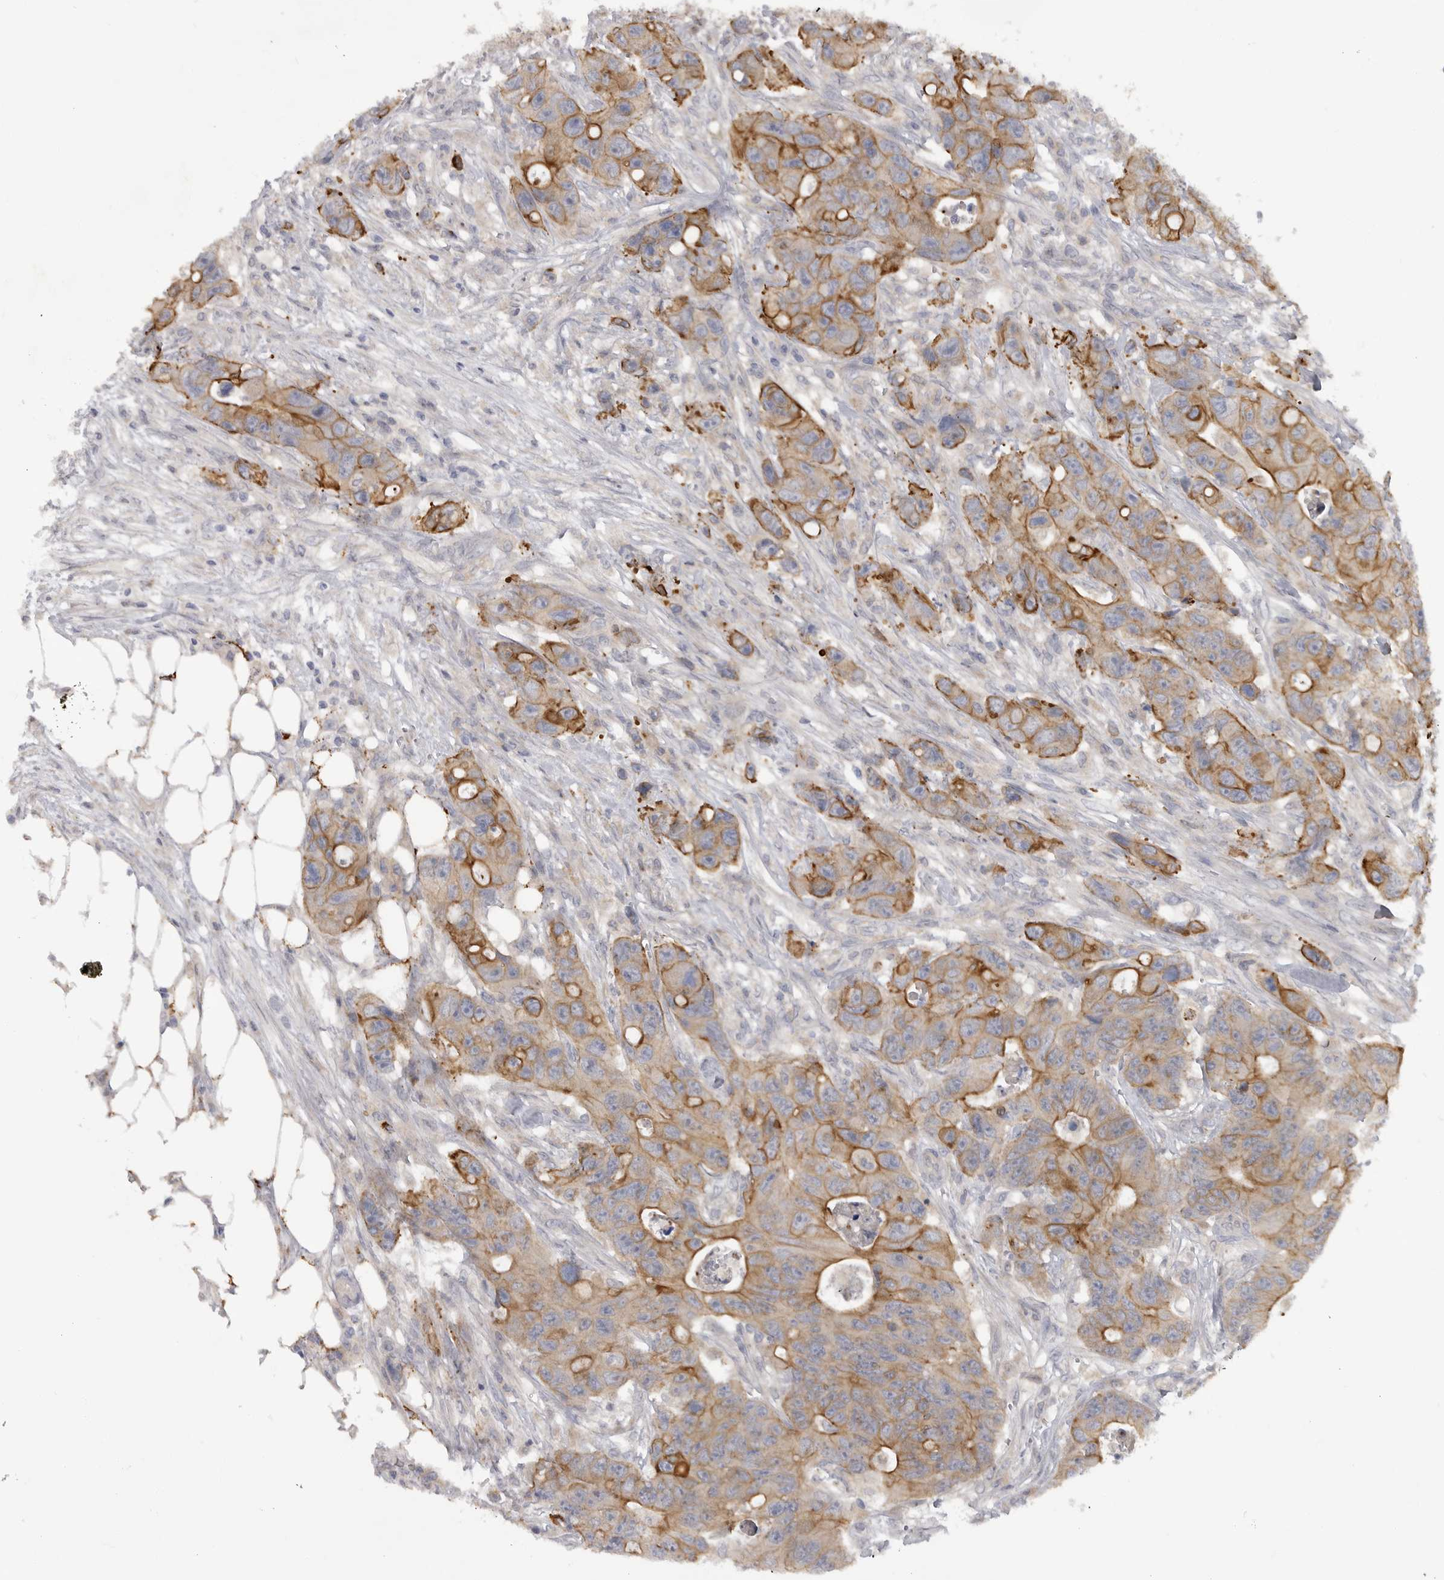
{"staining": {"intensity": "moderate", "quantity": "25%-75%", "location": "cytoplasmic/membranous"}, "tissue": "colorectal cancer", "cell_type": "Tumor cells", "image_type": "cancer", "snomed": [{"axis": "morphology", "description": "Adenocarcinoma, NOS"}, {"axis": "topography", "description": "Colon"}], "caption": "Adenocarcinoma (colorectal) stained with a brown dye exhibits moderate cytoplasmic/membranous positive staining in about 25%-75% of tumor cells.", "gene": "DHDDS", "patient": {"sex": "female", "age": 46}}